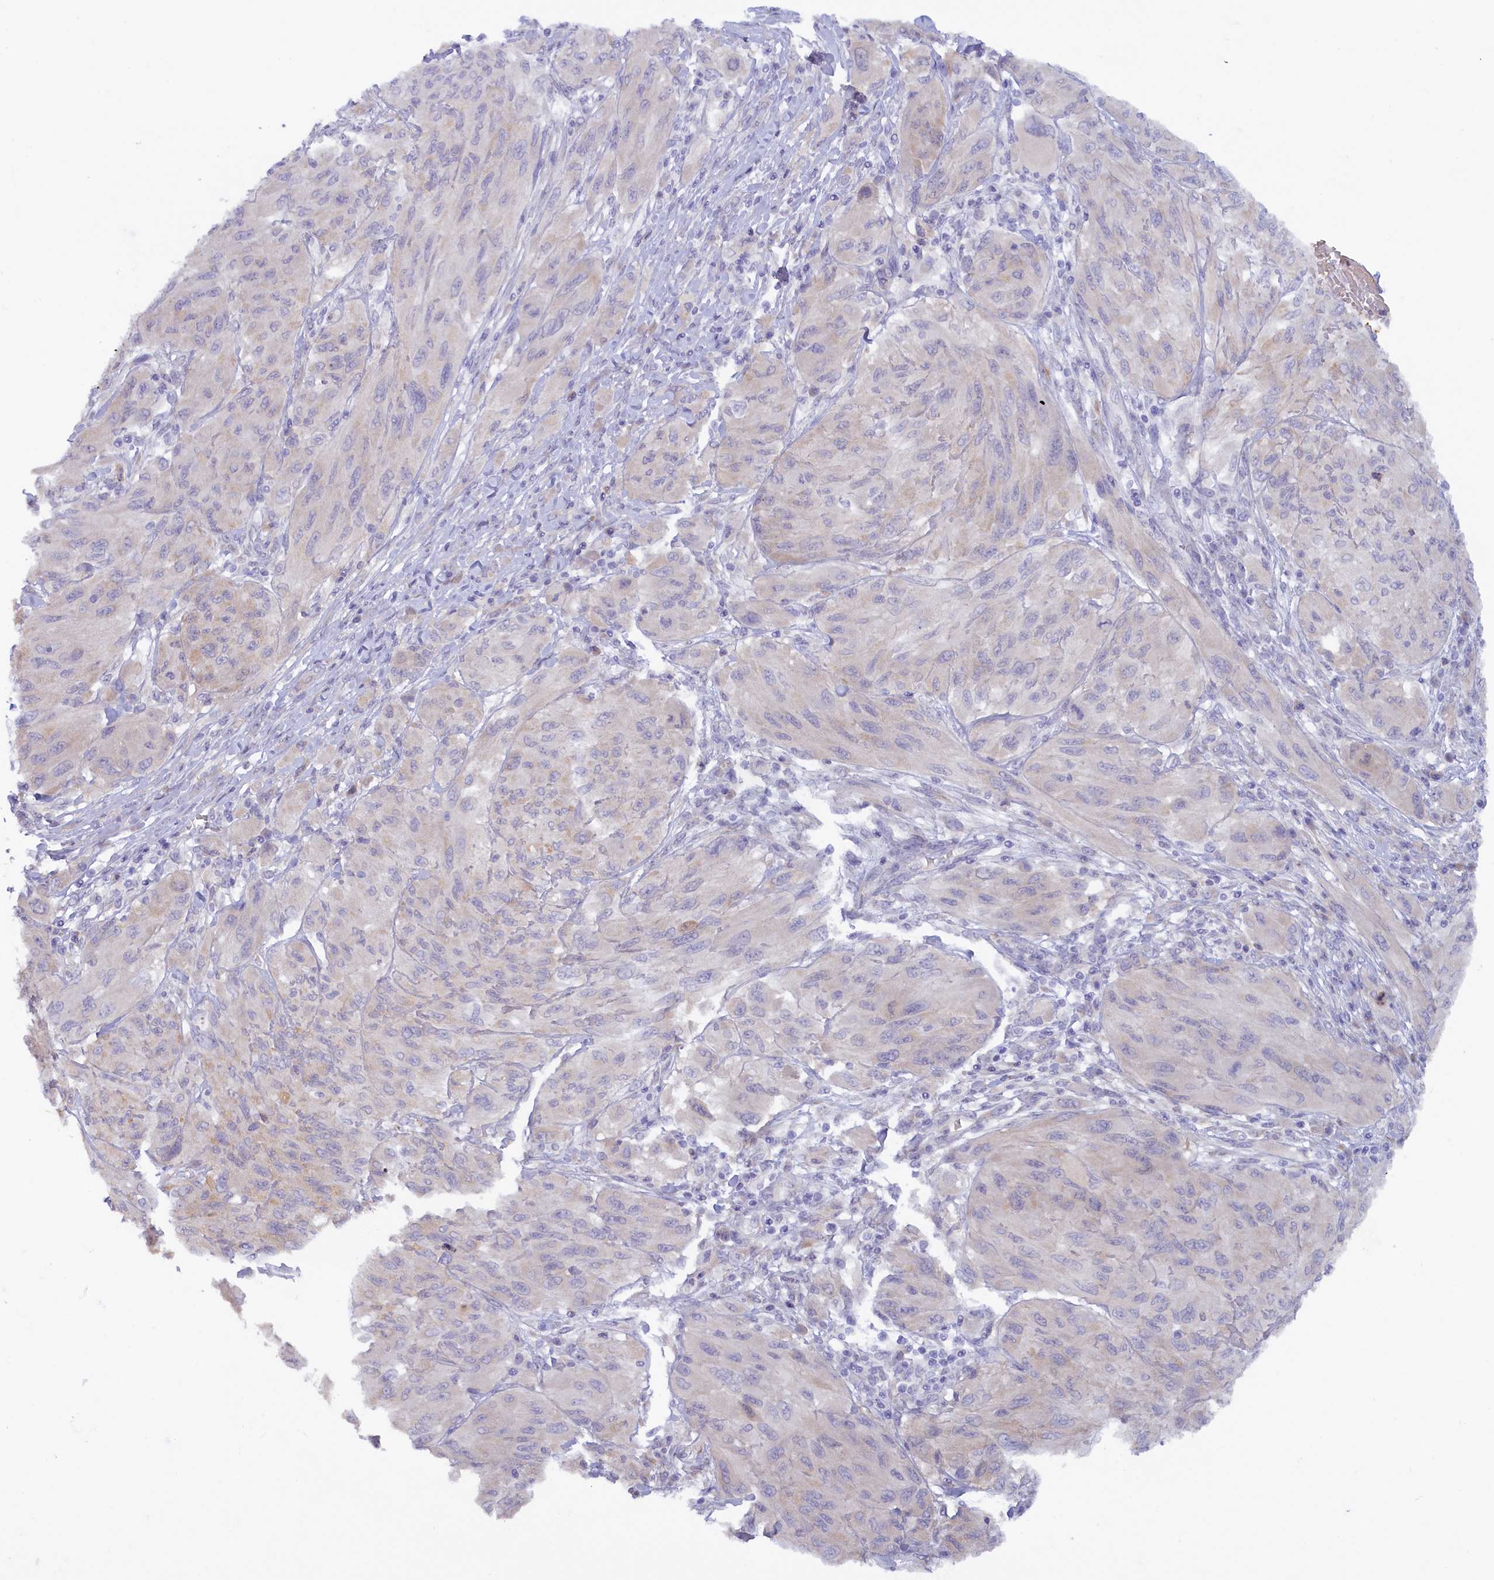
{"staining": {"intensity": "negative", "quantity": "none", "location": "none"}, "tissue": "melanoma", "cell_type": "Tumor cells", "image_type": "cancer", "snomed": [{"axis": "morphology", "description": "Malignant melanoma, NOS"}, {"axis": "topography", "description": "Skin"}], "caption": "The micrograph reveals no significant positivity in tumor cells of melanoma.", "gene": "ZSWIM4", "patient": {"sex": "female", "age": 91}}